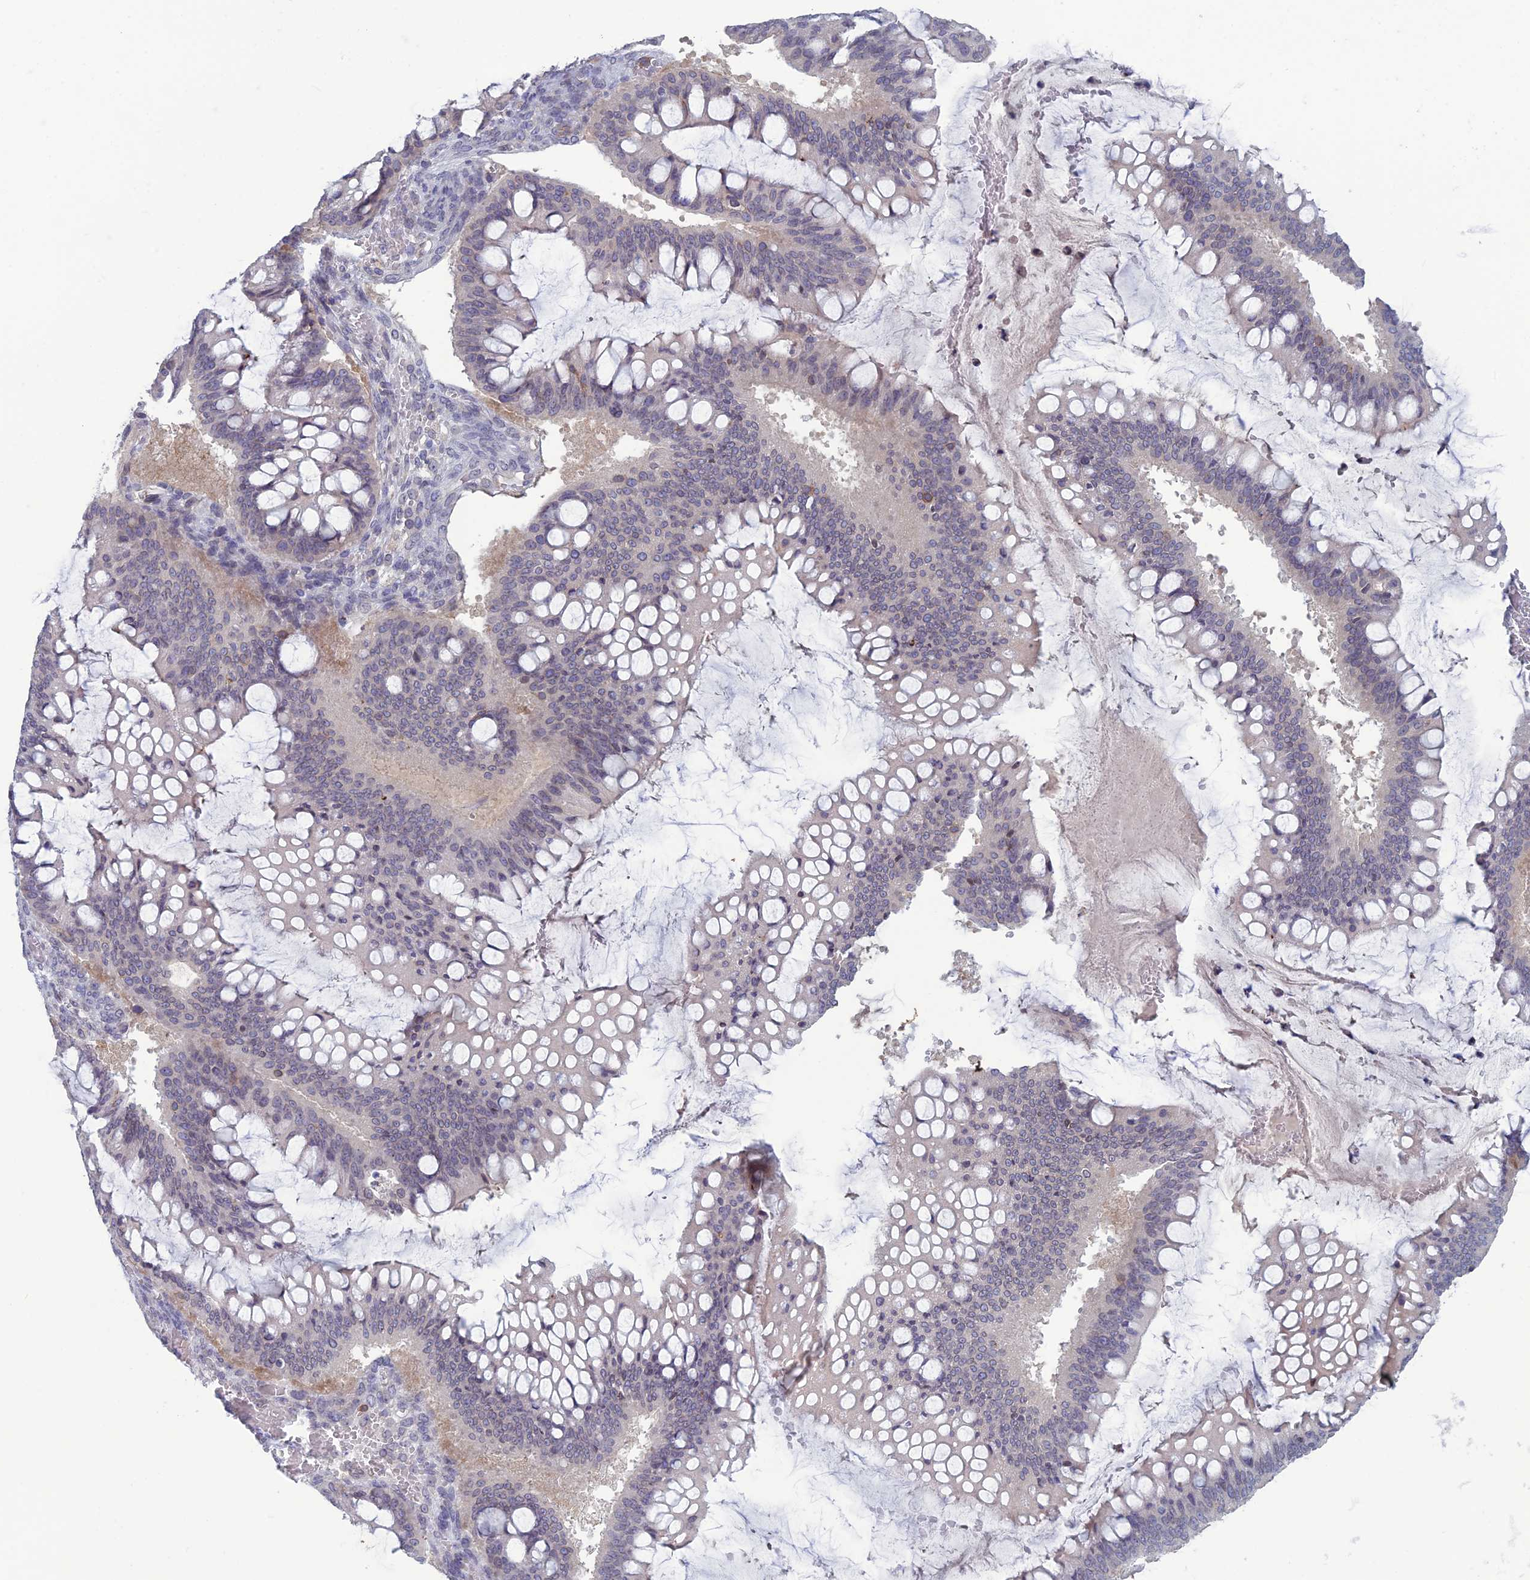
{"staining": {"intensity": "negative", "quantity": "none", "location": "none"}, "tissue": "ovarian cancer", "cell_type": "Tumor cells", "image_type": "cancer", "snomed": [{"axis": "morphology", "description": "Cystadenocarcinoma, mucinous, NOS"}, {"axis": "topography", "description": "Ovary"}], "caption": "This photomicrograph is of ovarian mucinous cystadenocarcinoma stained with immunohistochemistry (IHC) to label a protein in brown with the nuclei are counter-stained blue. There is no staining in tumor cells.", "gene": "WDR46", "patient": {"sex": "female", "age": 73}}